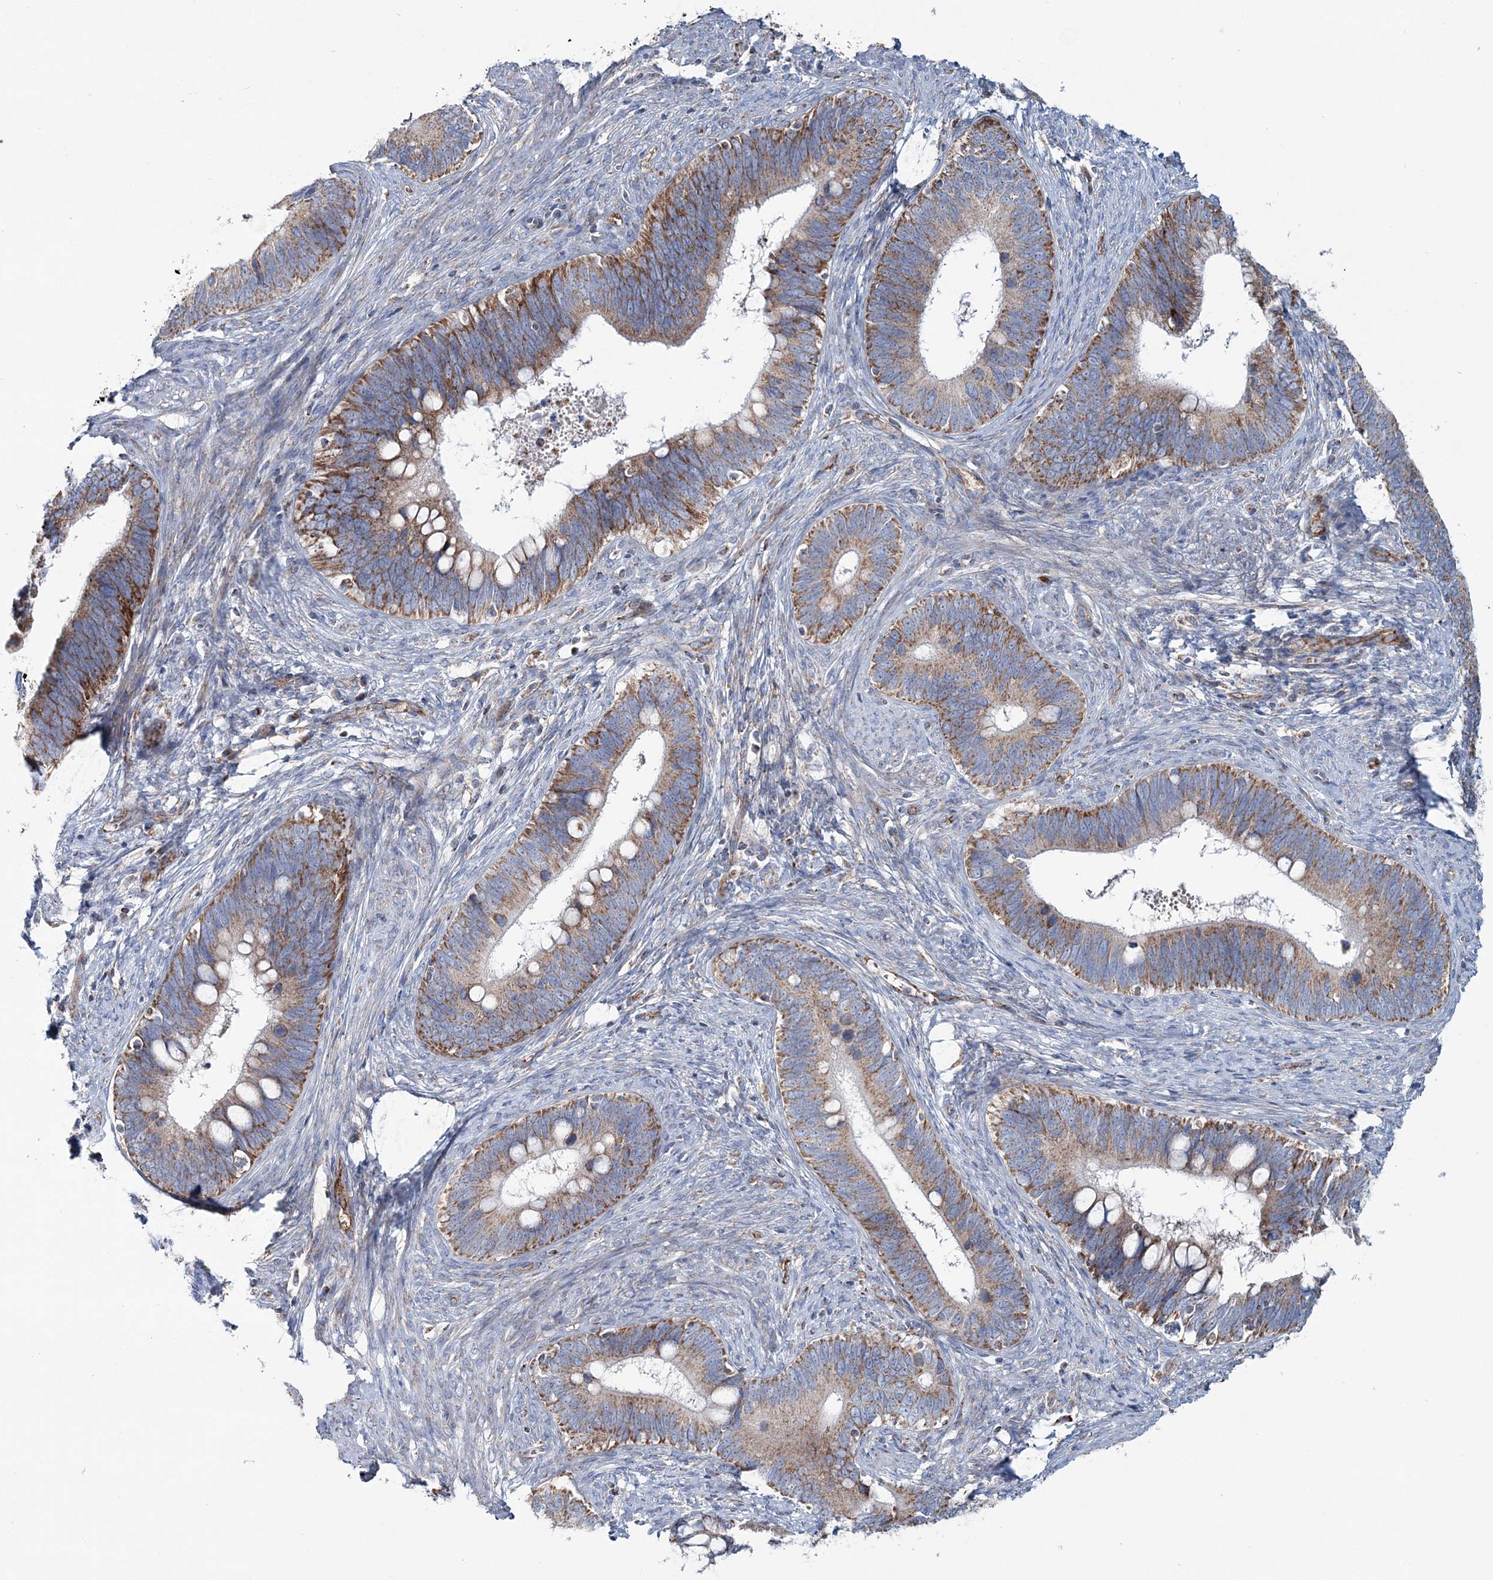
{"staining": {"intensity": "moderate", "quantity": ">75%", "location": "cytoplasmic/membranous"}, "tissue": "cervical cancer", "cell_type": "Tumor cells", "image_type": "cancer", "snomed": [{"axis": "morphology", "description": "Adenocarcinoma, NOS"}, {"axis": "topography", "description": "Cervix"}], "caption": "Cervical cancer (adenocarcinoma) stained with DAB immunohistochemistry (IHC) shows medium levels of moderate cytoplasmic/membranous expression in approximately >75% of tumor cells.", "gene": "ARHGAP6", "patient": {"sex": "female", "age": 42}}